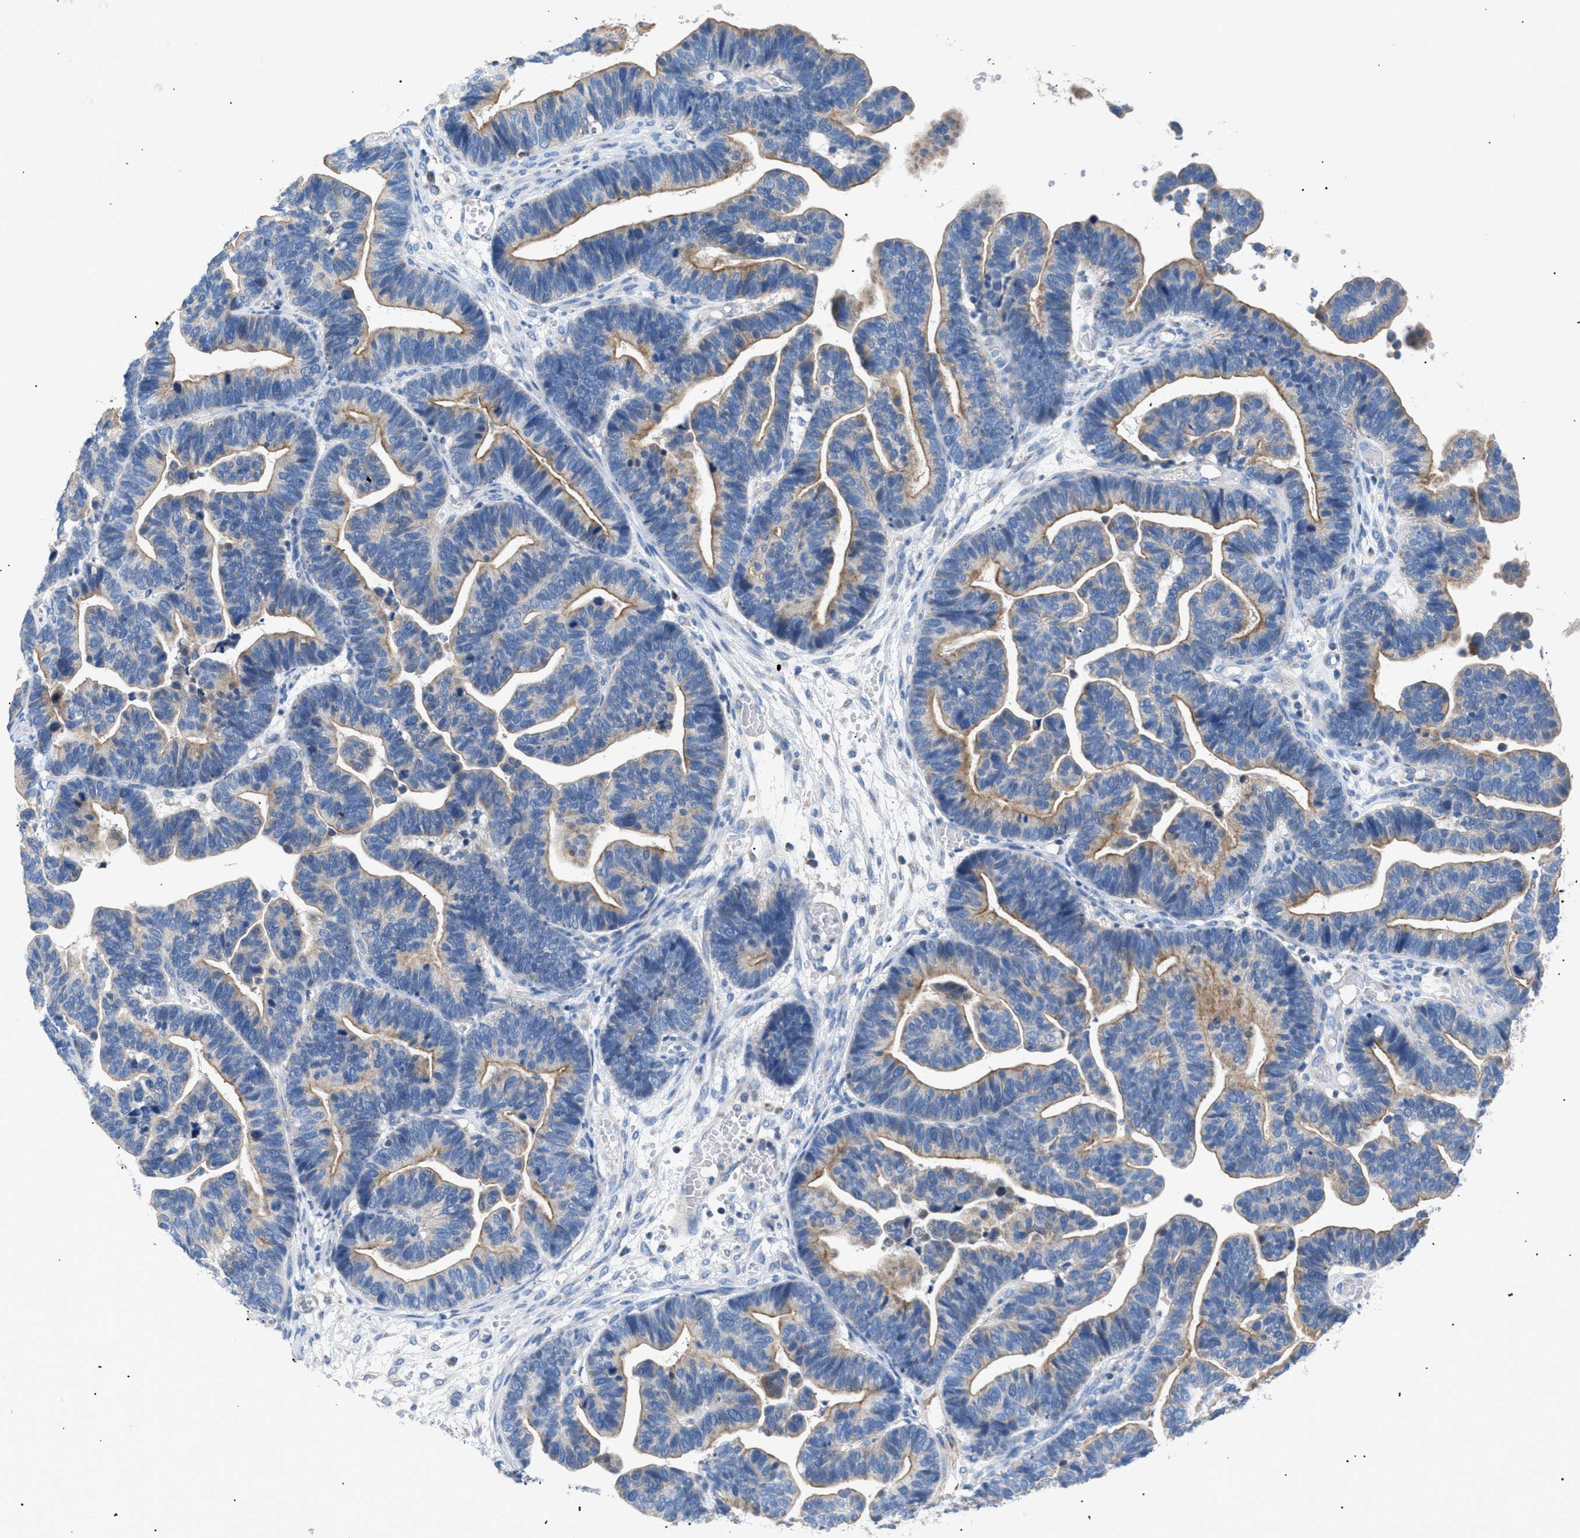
{"staining": {"intensity": "weak", "quantity": ">75%", "location": "cytoplasmic/membranous"}, "tissue": "ovarian cancer", "cell_type": "Tumor cells", "image_type": "cancer", "snomed": [{"axis": "morphology", "description": "Cystadenocarcinoma, serous, NOS"}, {"axis": "topography", "description": "Ovary"}], "caption": "Serous cystadenocarcinoma (ovarian) tissue demonstrates weak cytoplasmic/membranous positivity in about >75% of tumor cells, visualized by immunohistochemistry. Immunohistochemistry (ihc) stains the protein of interest in brown and the nuclei are stained blue.", "gene": "ILDR1", "patient": {"sex": "female", "age": 56}}